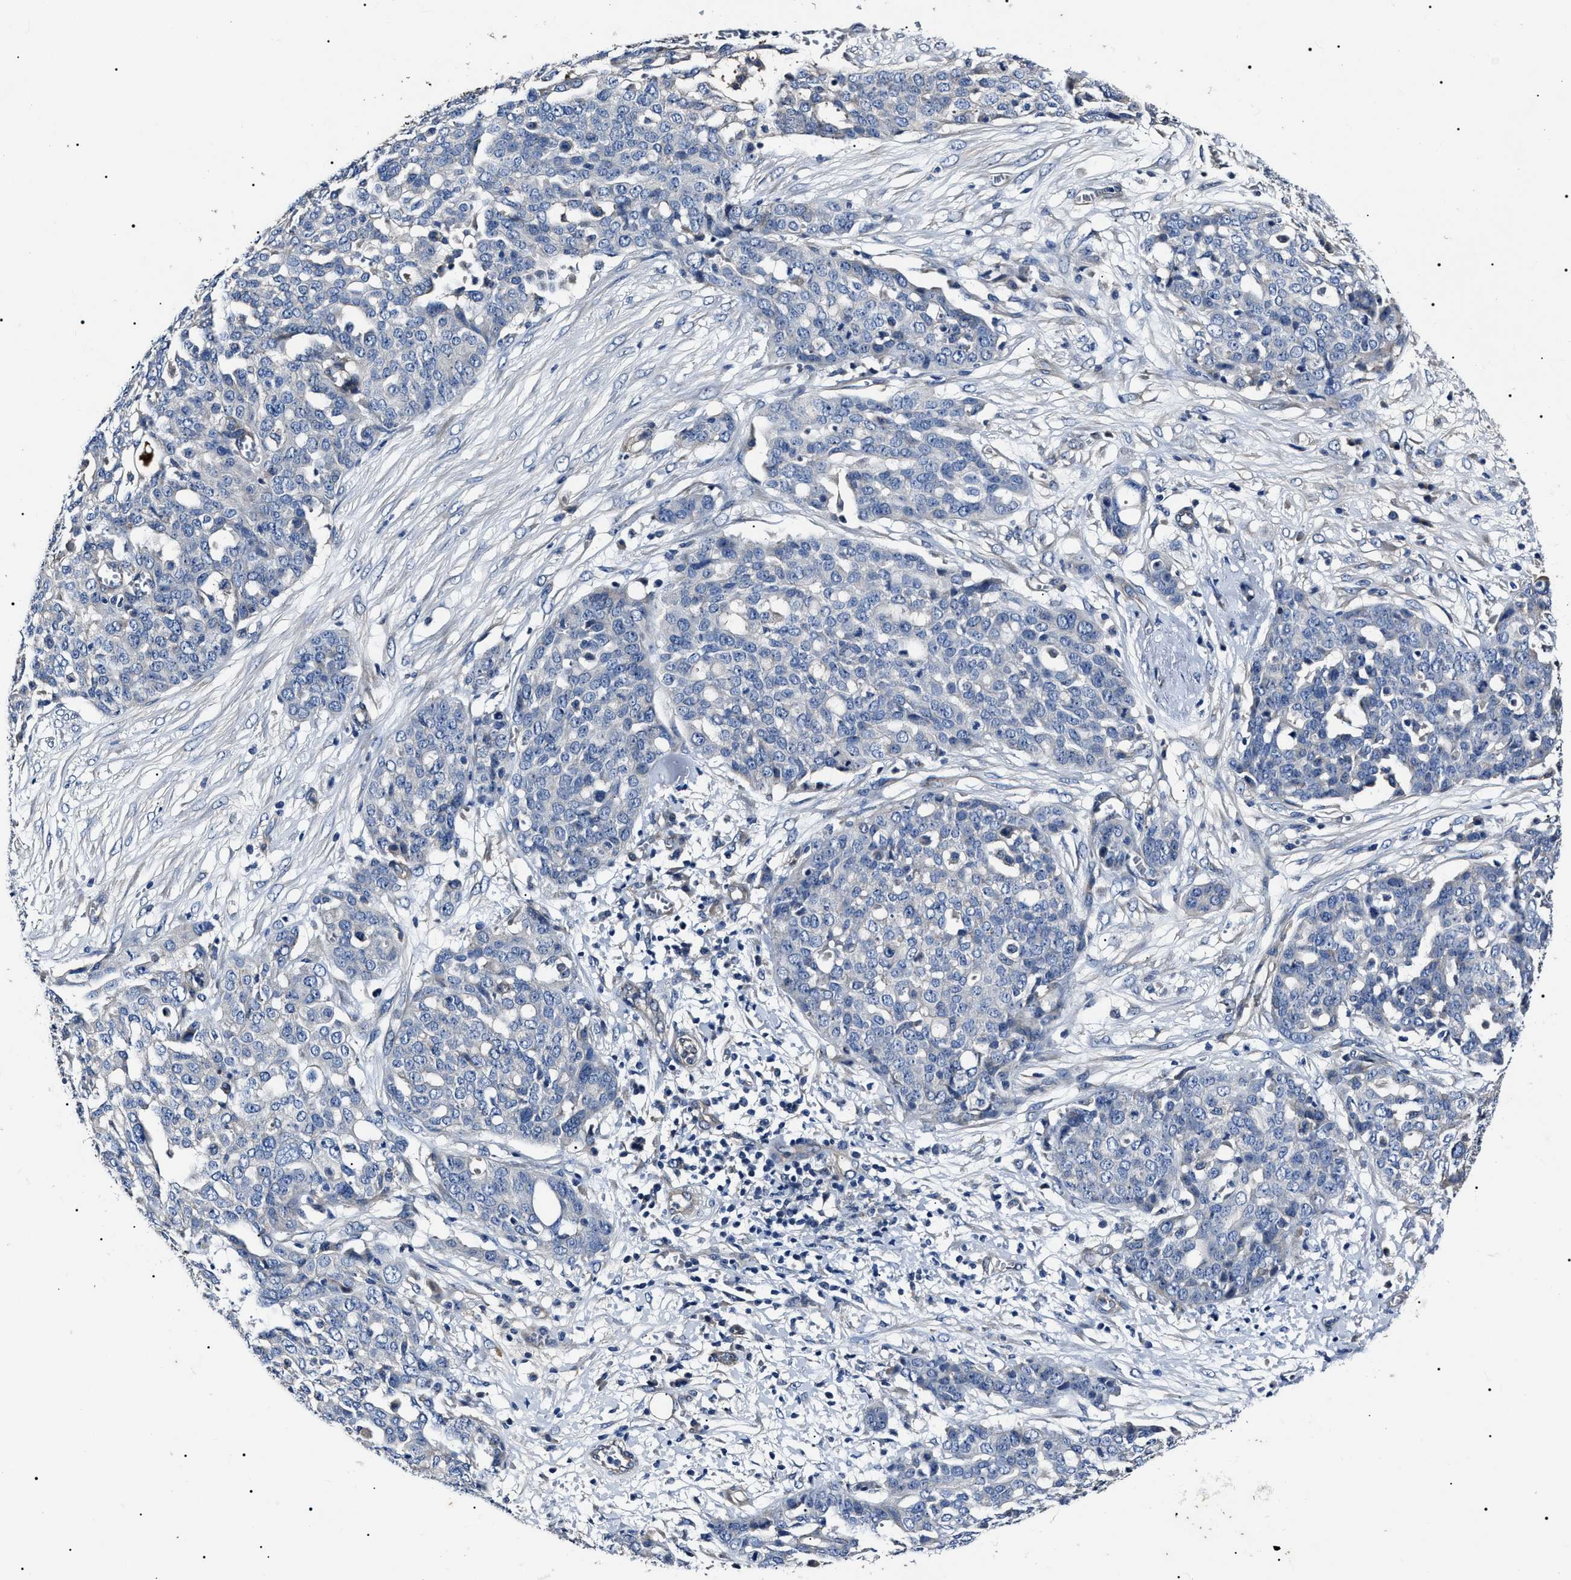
{"staining": {"intensity": "negative", "quantity": "none", "location": "none"}, "tissue": "ovarian cancer", "cell_type": "Tumor cells", "image_type": "cancer", "snomed": [{"axis": "morphology", "description": "Cystadenocarcinoma, serous, NOS"}, {"axis": "topography", "description": "Soft tissue"}, {"axis": "topography", "description": "Ovary"}], "caption": "Protein analysis of ovarian cancer (serous cystadenocarcinoma) demonstrates no significant expression in tumor cells.", "gene": "KLHL42", "patient": {"sex": "female", "age": 57}}